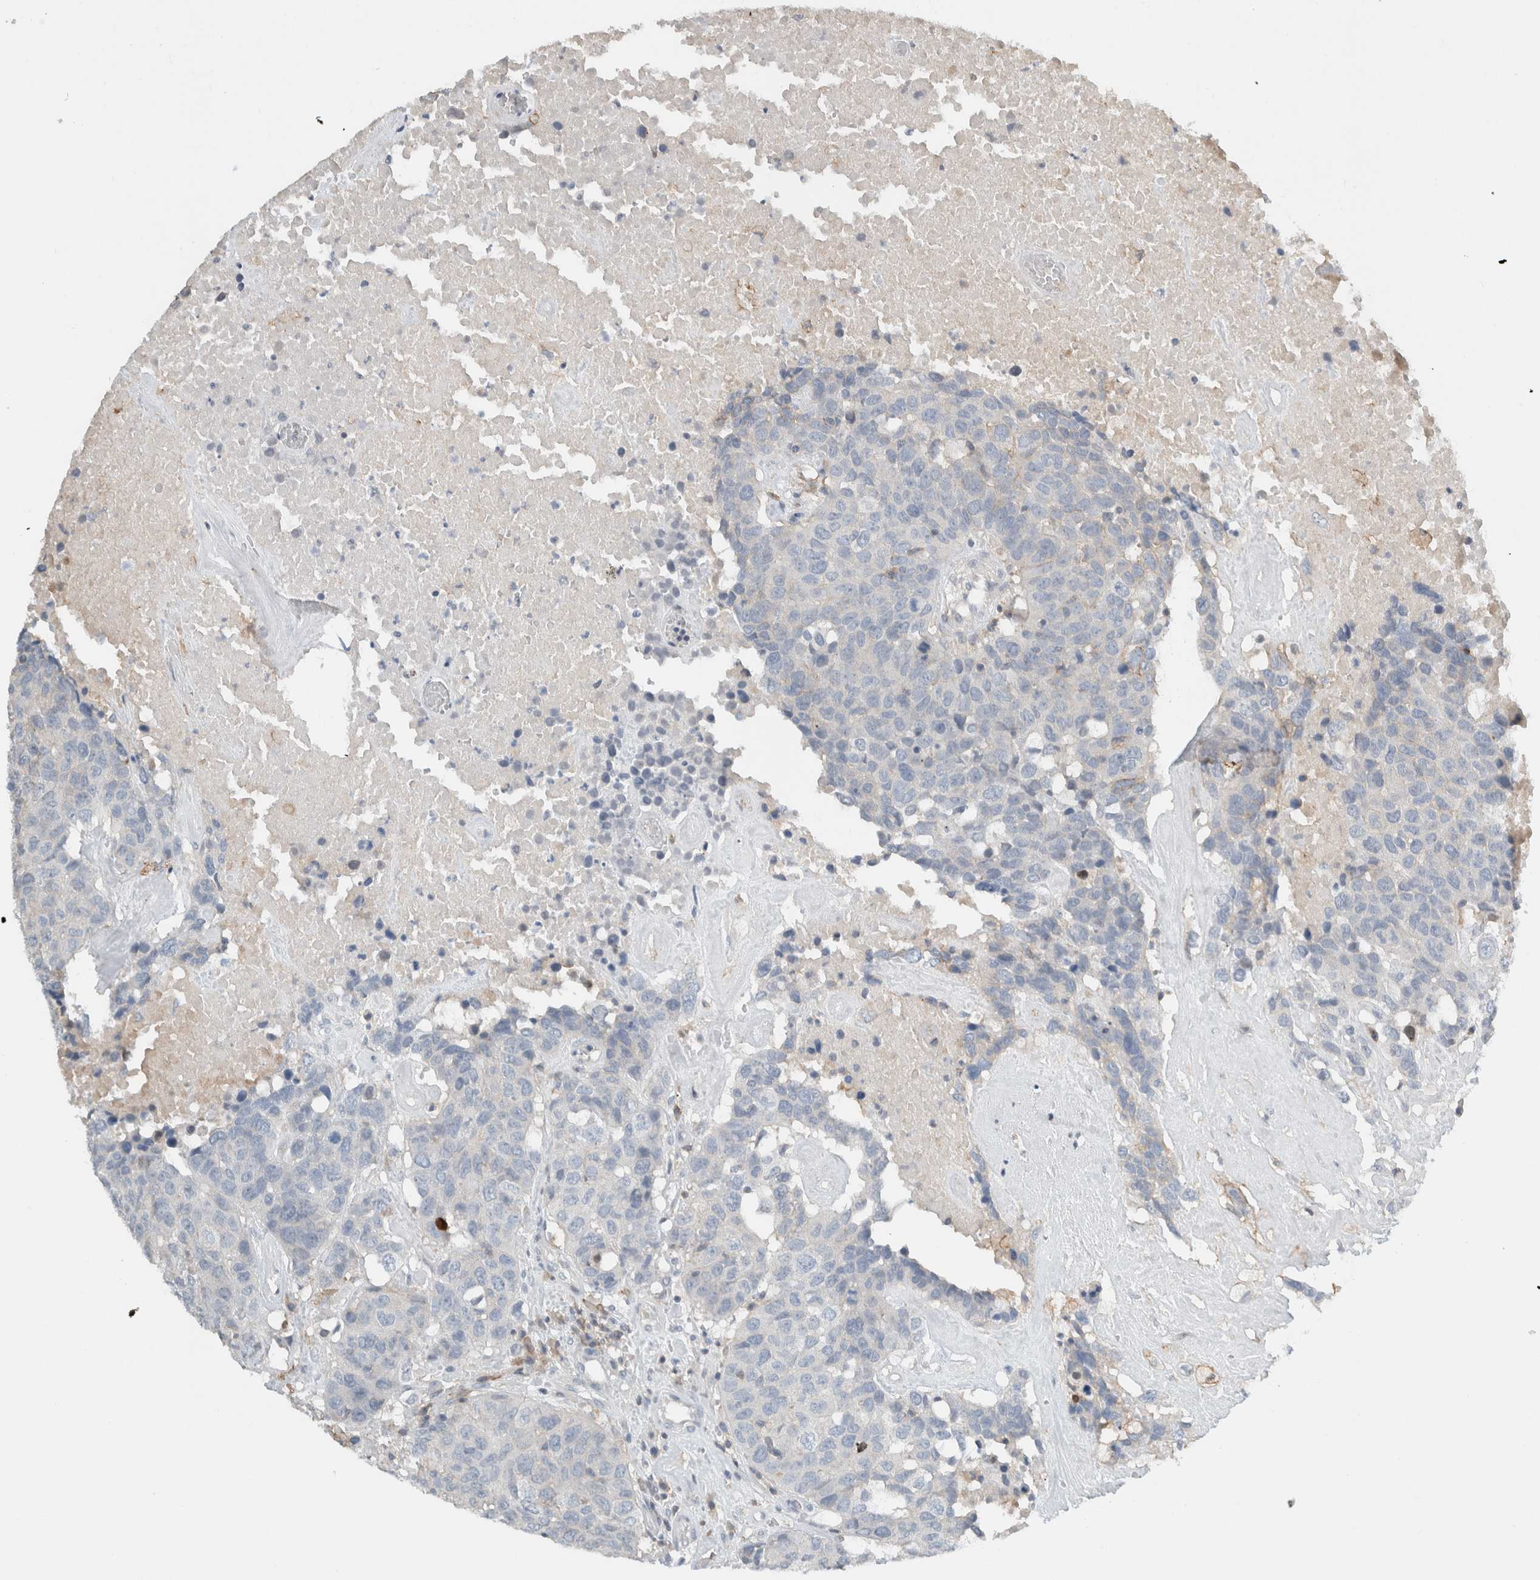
{"staining": {"intensity": "negative", "quantity": "none", "location": "none"}, "tissue": "head and neck cancer", "cell_type": "Tumor cells", "image_type": "cancer", "snomed": [{"axis": "morphology", "description": "Squamous cell carcinoma, NOS"}, {"axis": "topography", "description": "Head-Neck"}], "caption": "Tumor cells are negative for protein expression in human head and neck cancer (squamous cell carcinoma). The staining was performed using DAB (3,3'-diaminobenzidine) to visualize the protein expression in brown, while the nuclei were stained in blue with hematoxylin (Magnification: 20x).", "gene": "ERCC6L2", "patient": {"sex": "male", "age": 66}}